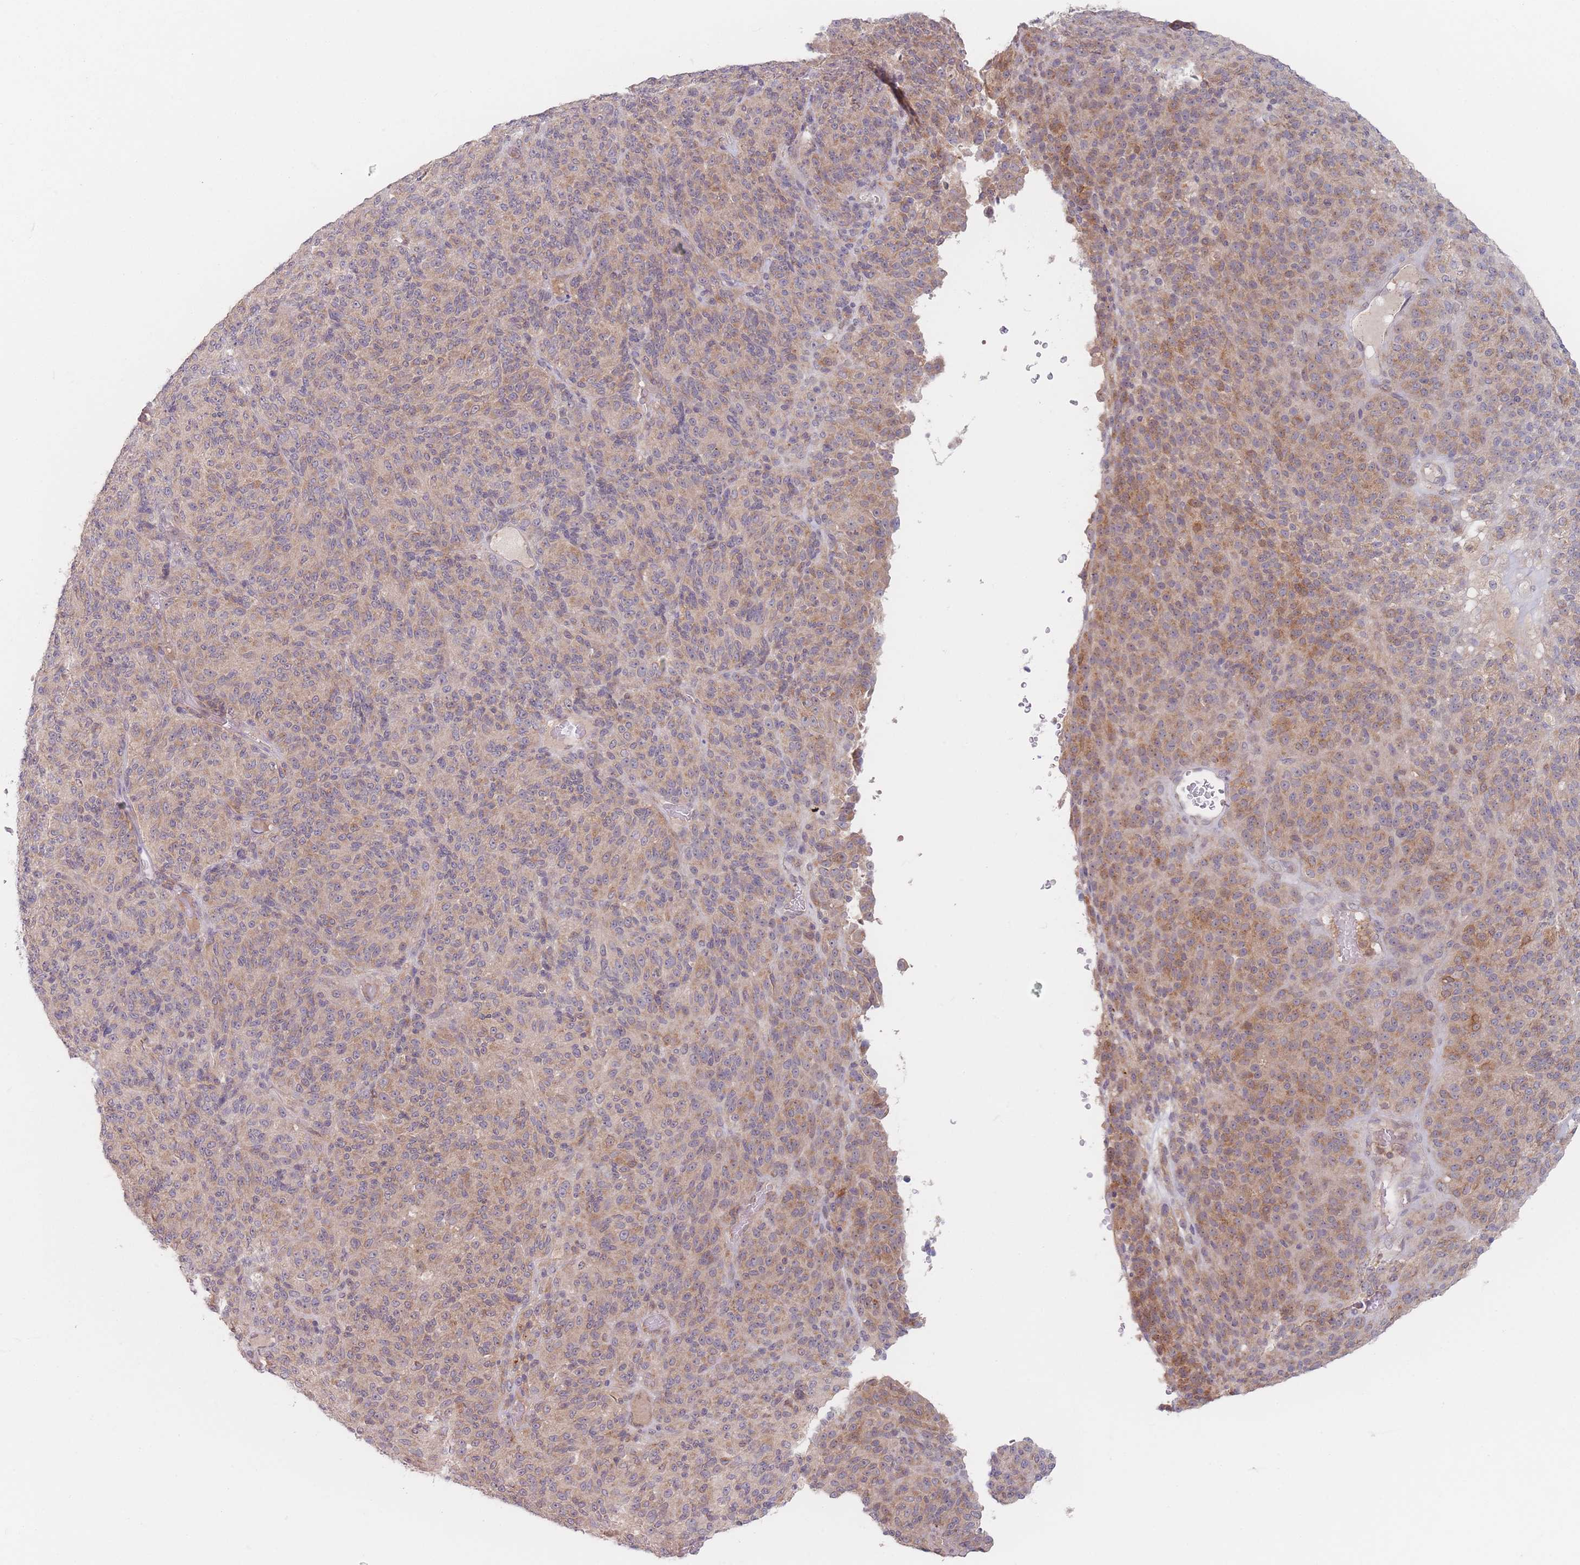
{"staining": {"intensity": "moderate", "quantity": "<25%", "location": "cytoplasmic/membranous"}, "tissue": "melanoma", "cell_type": "Tumor cells", "image_type": "cancer", "snomed": [{"axis": "morphology", "description": "Malignant melanoma, Metastatic site"}, {"axis": "topography", "description": "Brain"}], "caption": "Immunohistochemical staining of human melanoma displays low levels of moderate cytoplasmic/membranous staining in about <25% of tumor cells.", "gene": "PPM1A", "patient": {"sex": "female", "age": 56}}